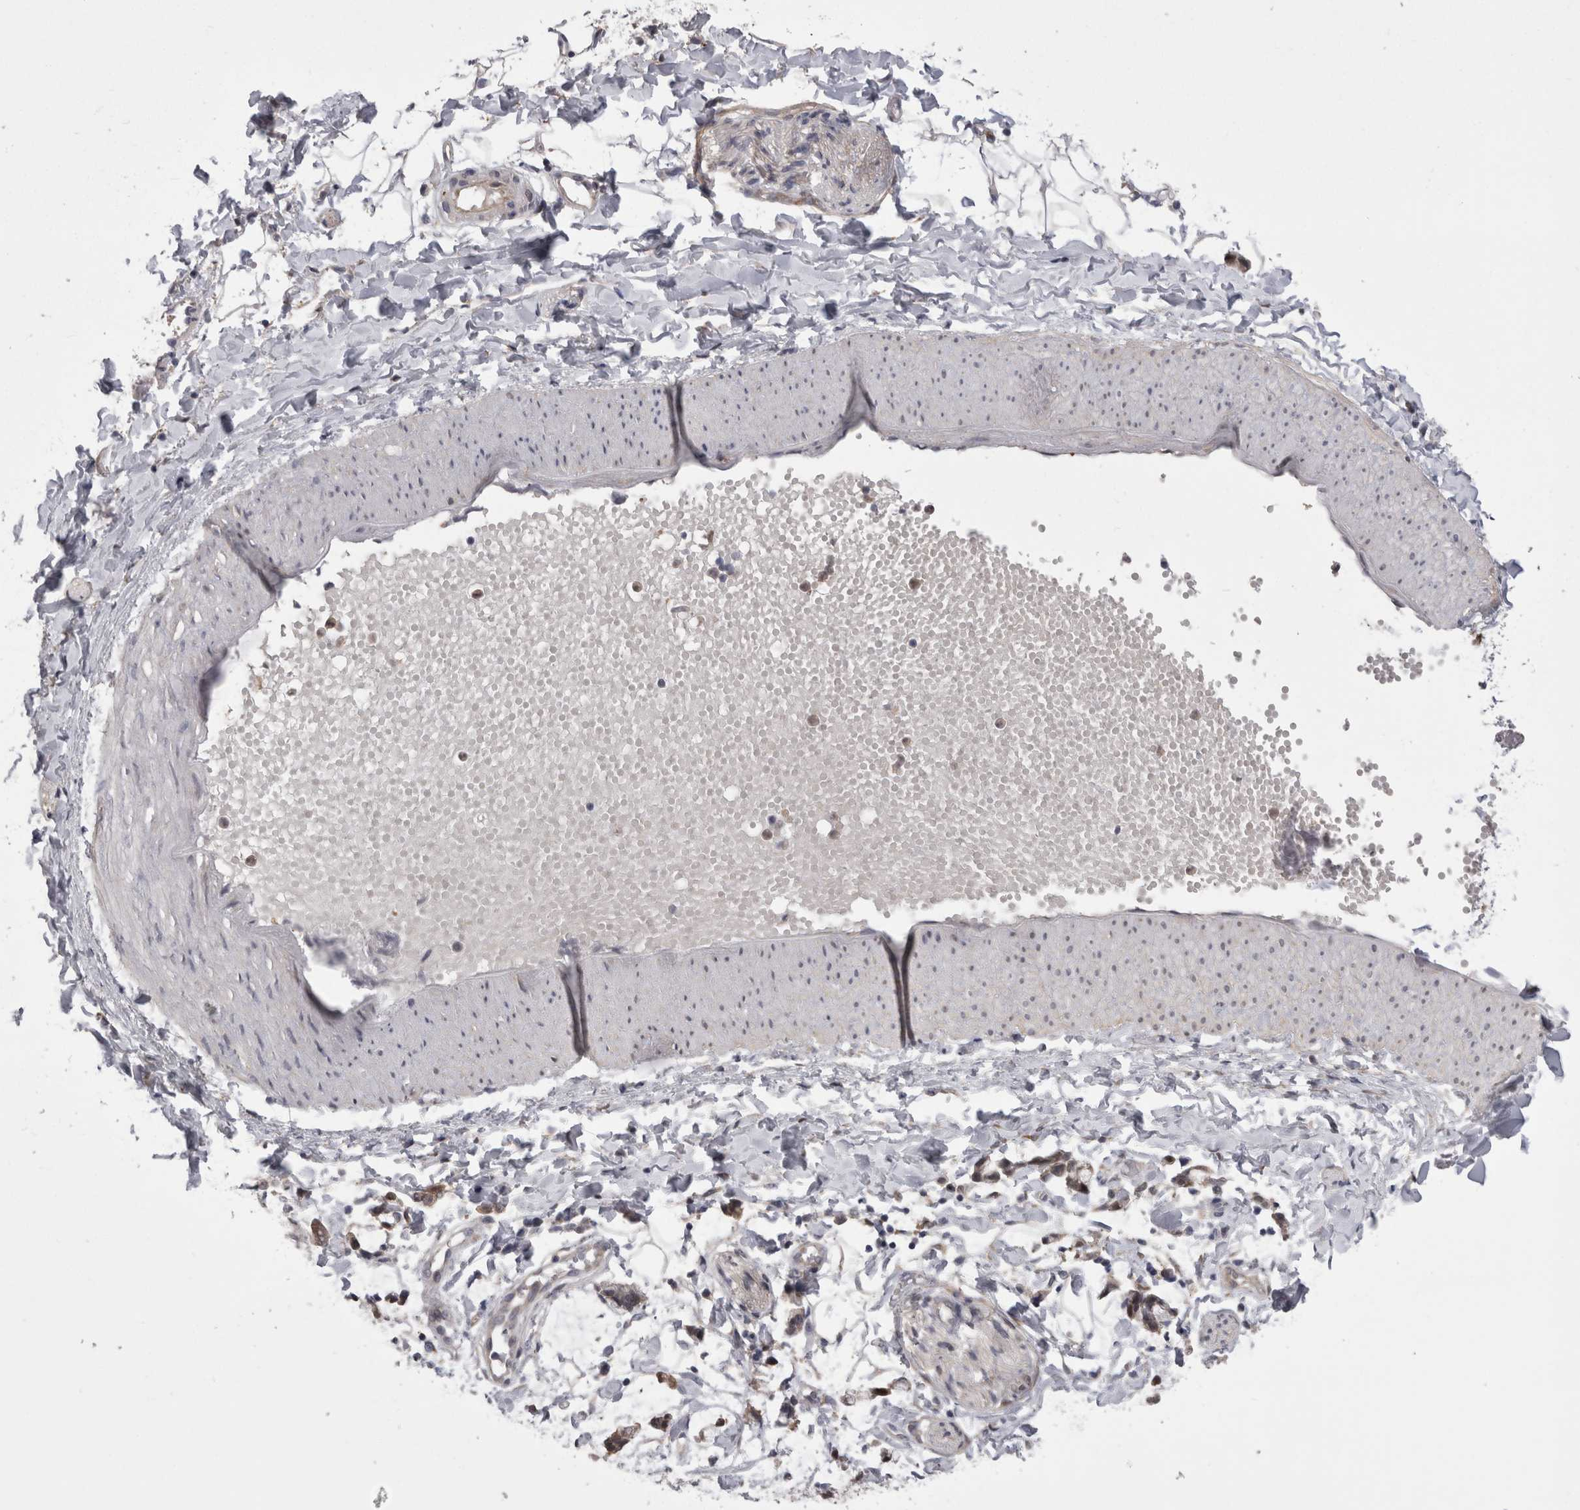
{"staining": {"intensity": "weak", "quantity": ">75%", "location": "cytoplasmic/membranous,nuclear"}, "tissue": "adipose tissue", "cell_type": "Adipocytes", "image_type": "normal", "snomed": [{"axis": "morphology", "description": "Normal tissue, NOS"}, {"axis": "morphology", "description": "Adenocarcinoma, NOS"}, {"axis": "topography", "description": "Colon"}, {"axis": "topography", "description": "Peripheral nerve tissue"}], "caption": "IHC micrograph of benign adipose tissue stained for a protein (brown), which demonstrates low levels of weak cytoplasmic/membranous,nuclear staining in about >75% of adipocytes.", "gene": "CHIC1", "patient": {"sex": "male", "age": 14}}